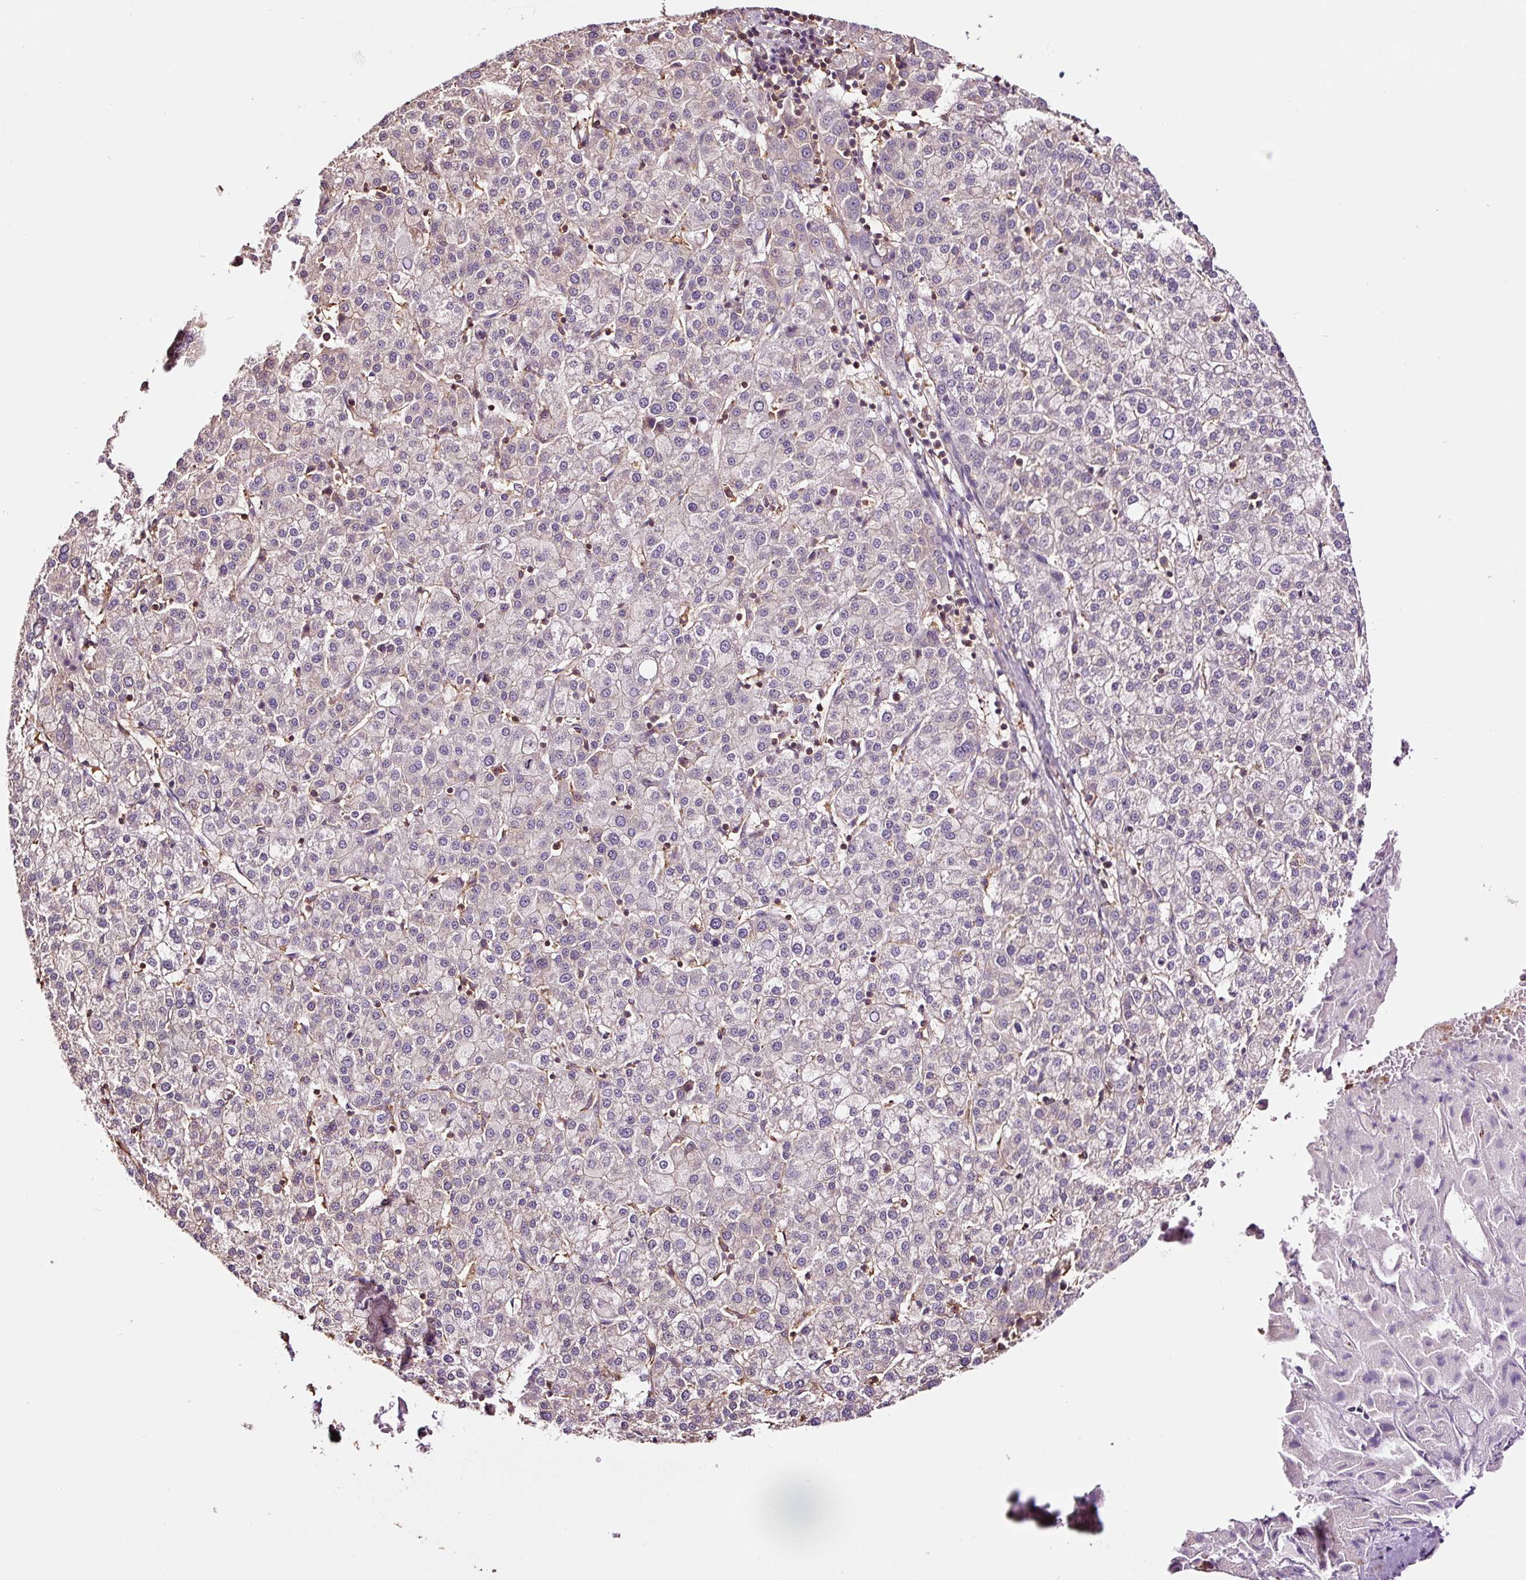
{"staining": {"intensity": "weak", "quantity": "<25%", "location": "cytoplasmic/membranous"}, "tissue": "liver cancer", "cell_type": "Tumor cells", "image_type": "cancer", "snomed": [{"axis": "morphology", "description": "Carcinoma, Hepatocellular, NOS"}, {"axis": "topography", "description": "Liver"}], "caption": "Human liver cancer (hepatocellular carcinoma) stained for a protein using immunohistochemistry (IHC) demonstrates no staining in tumor cells.", "gene": "METAP1", "patient": {"sex": "female", "age": 58}}